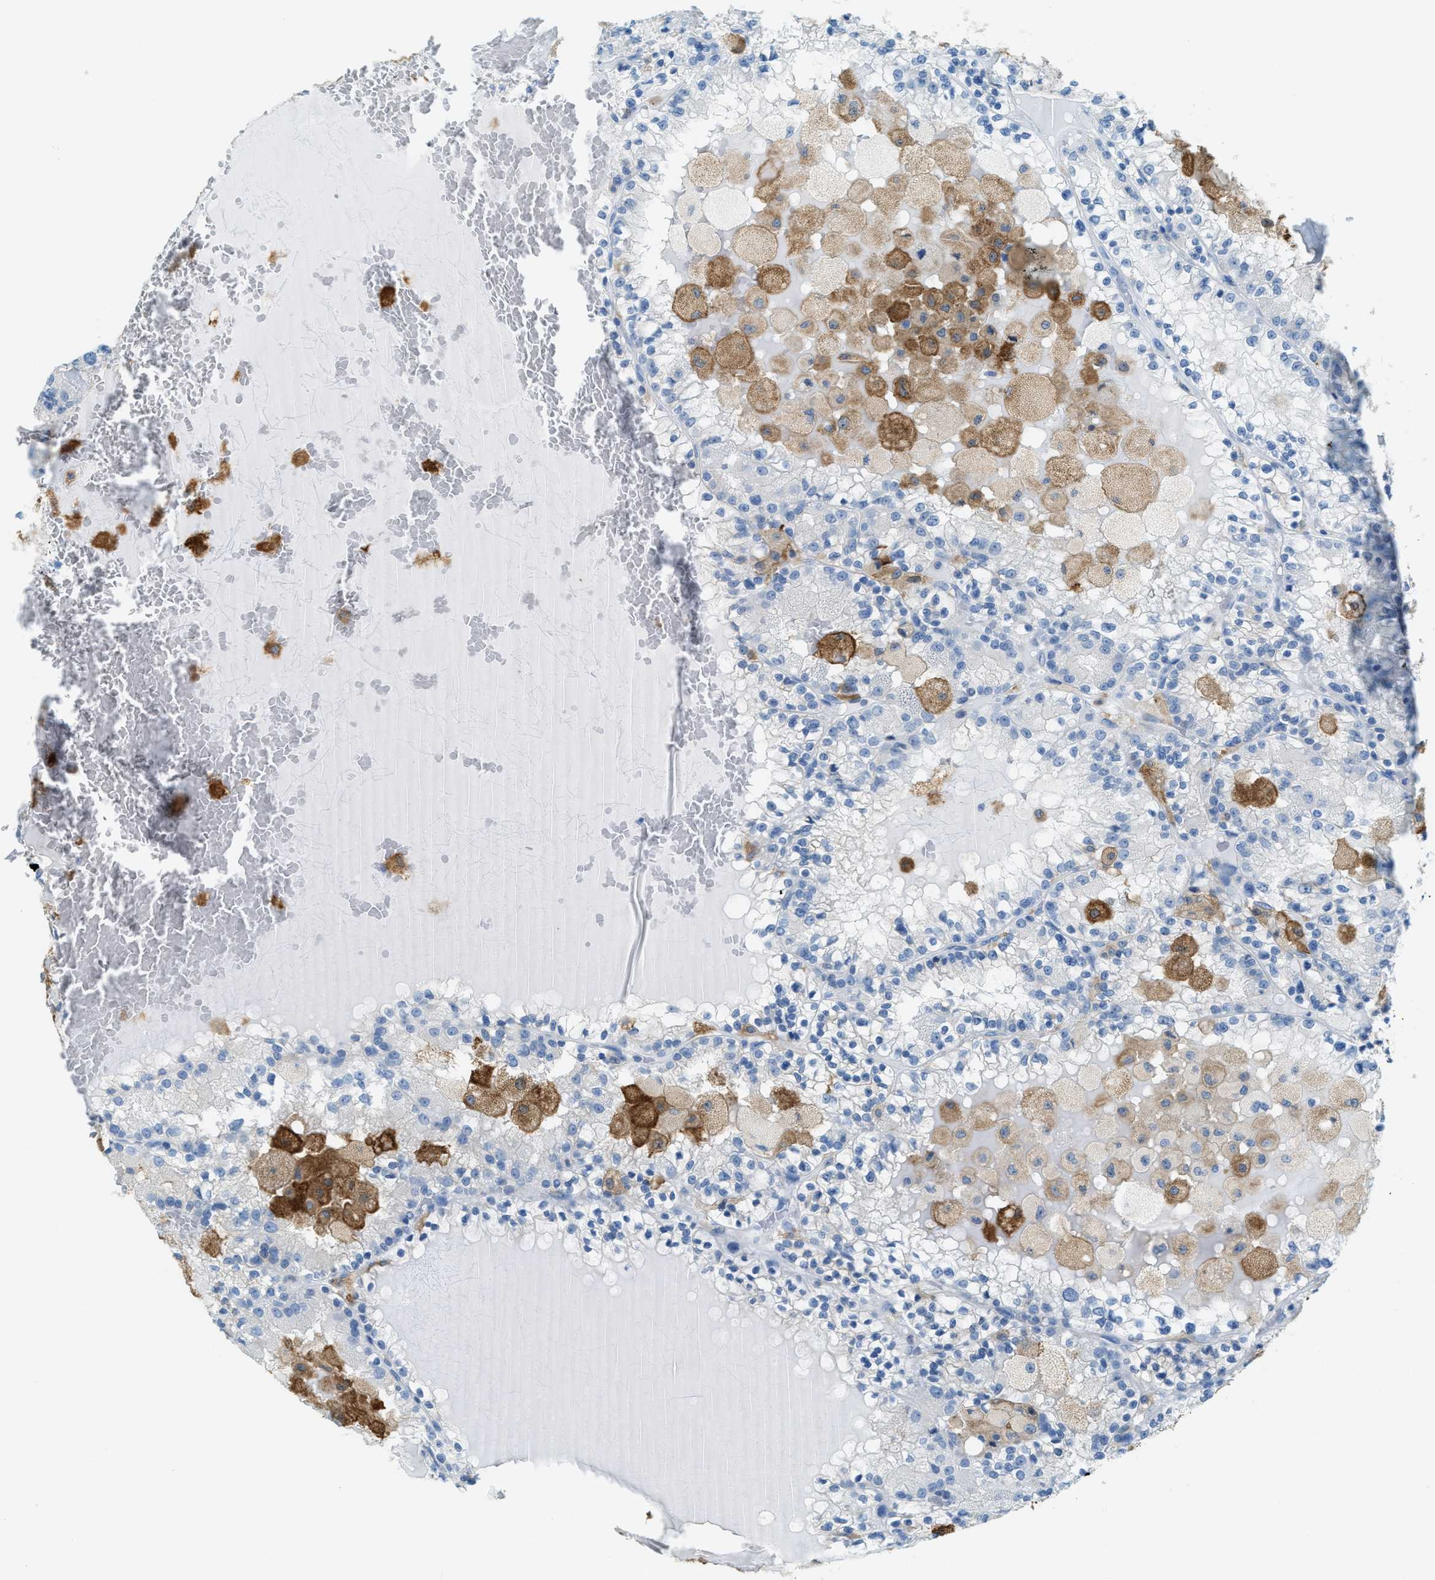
{"staining": {"intensity": "negative", "quantity": "none", "location": "none"}, "tissue": "renal cancer", "cell_type": "Tumor cells", "image_type": "cancer", "snomed": [{"axis": "morphology", "description": "Adenocarcinoma, NOS"}, {"axis": "topography", "description": "Kidney"}], "caption": "IHC histopathology image of neoplastic tissue: renal cancer (adenocarcinoma) stained with DAB (3,3'-diaminobenzidine) demonstrates no significant protein staining in tumor cells.", "gene": "MATCAP2", "patient": {"sex": "female", "age": 56}}